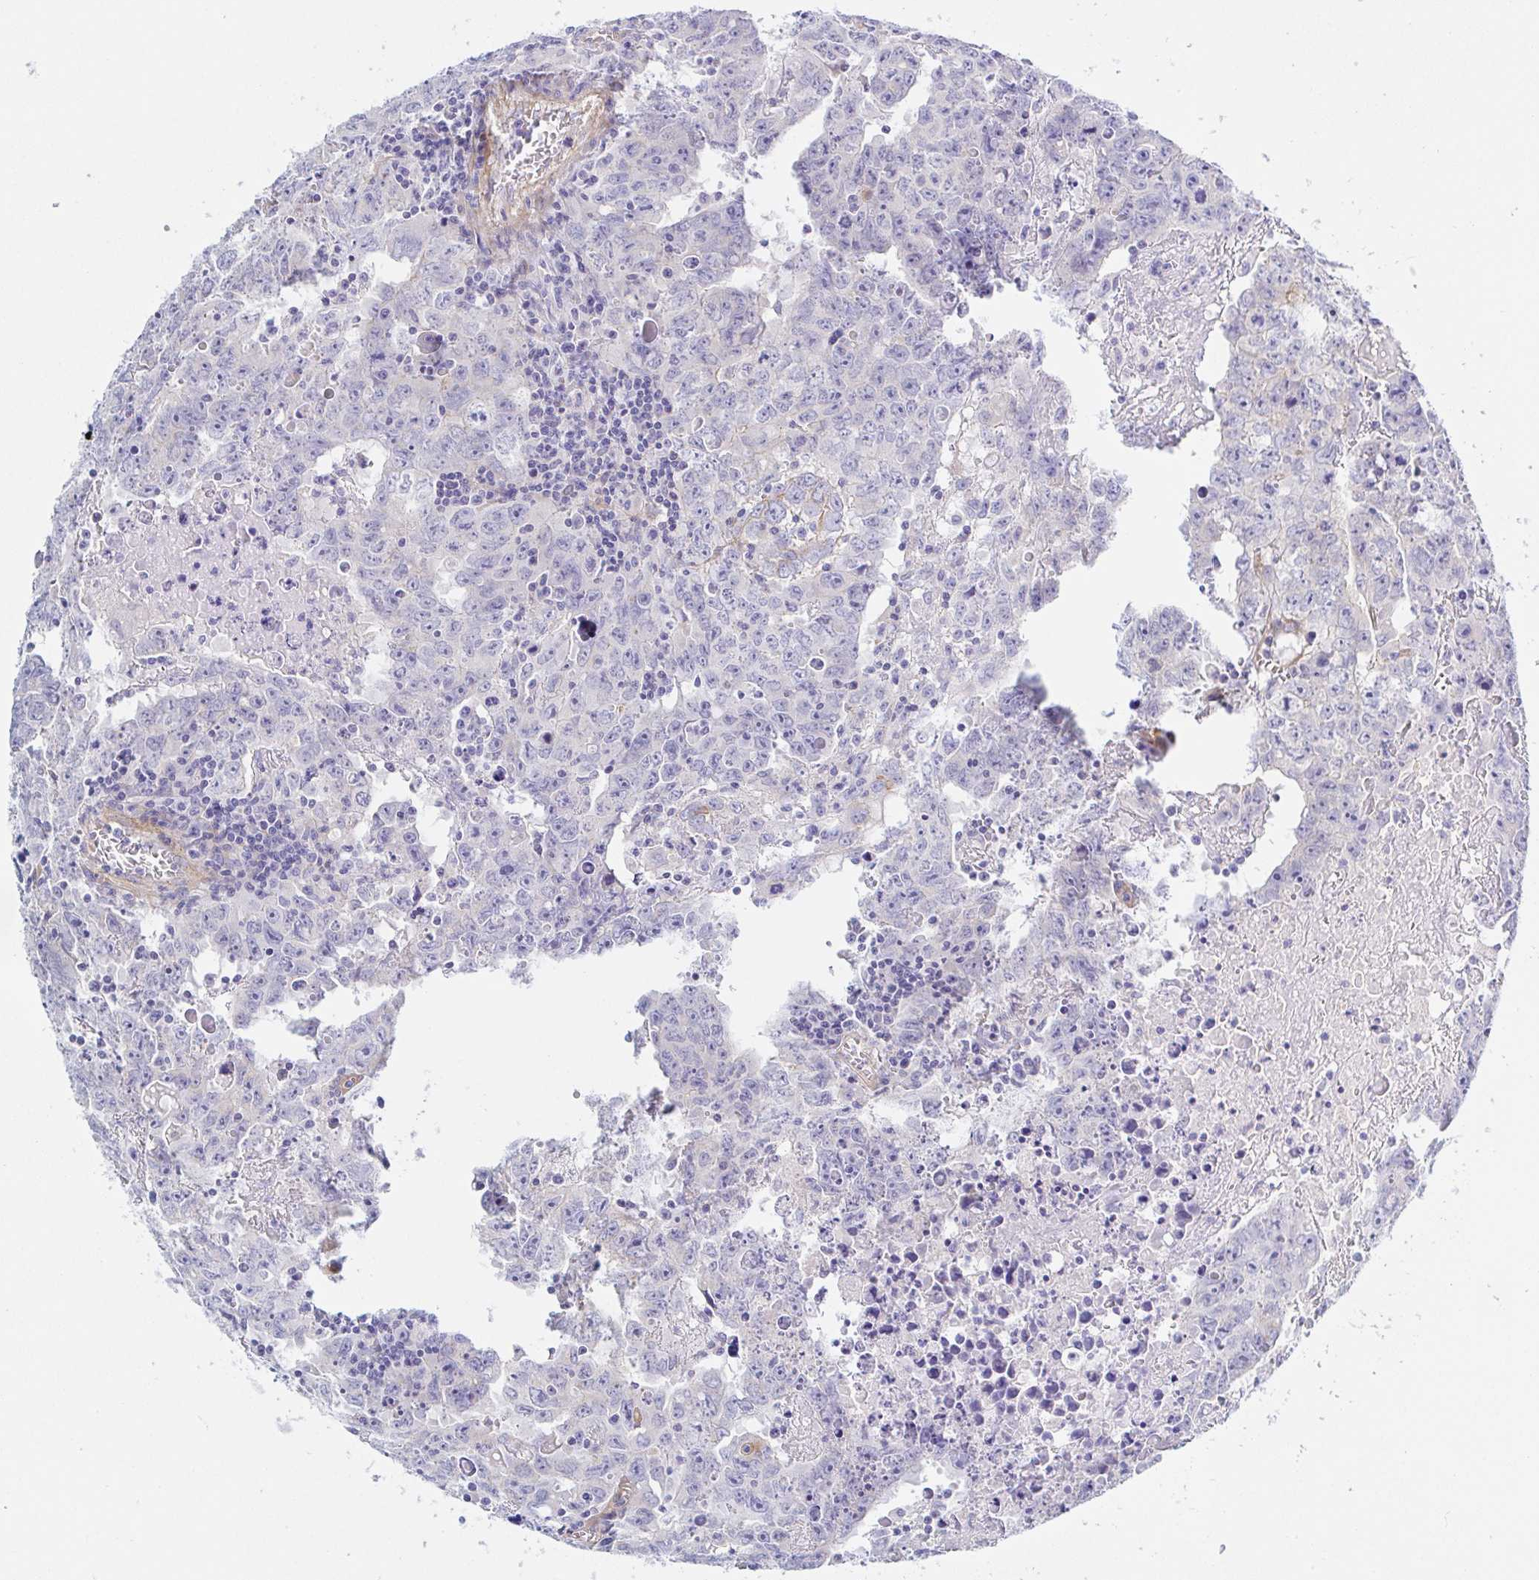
{"staining": {"intensity": "negative", "quantity": "none", "location": "none"}, "tissue": "testis cancer", "cell_type": "Tumor cells", "image_type": "cancer", "snomed": [{"axis": "morphology", "description": "Carcinoma, Embryonal, NOS"}, {"axis": "topography", "description": "Testis"}], "caption": "Human embryonal carcinoma (testis) stained for a protein using immunohistochemistry displays no staining in tumor cells.", "gene": "ARL4D", "patient": {"sex": "male", "age": 22}}